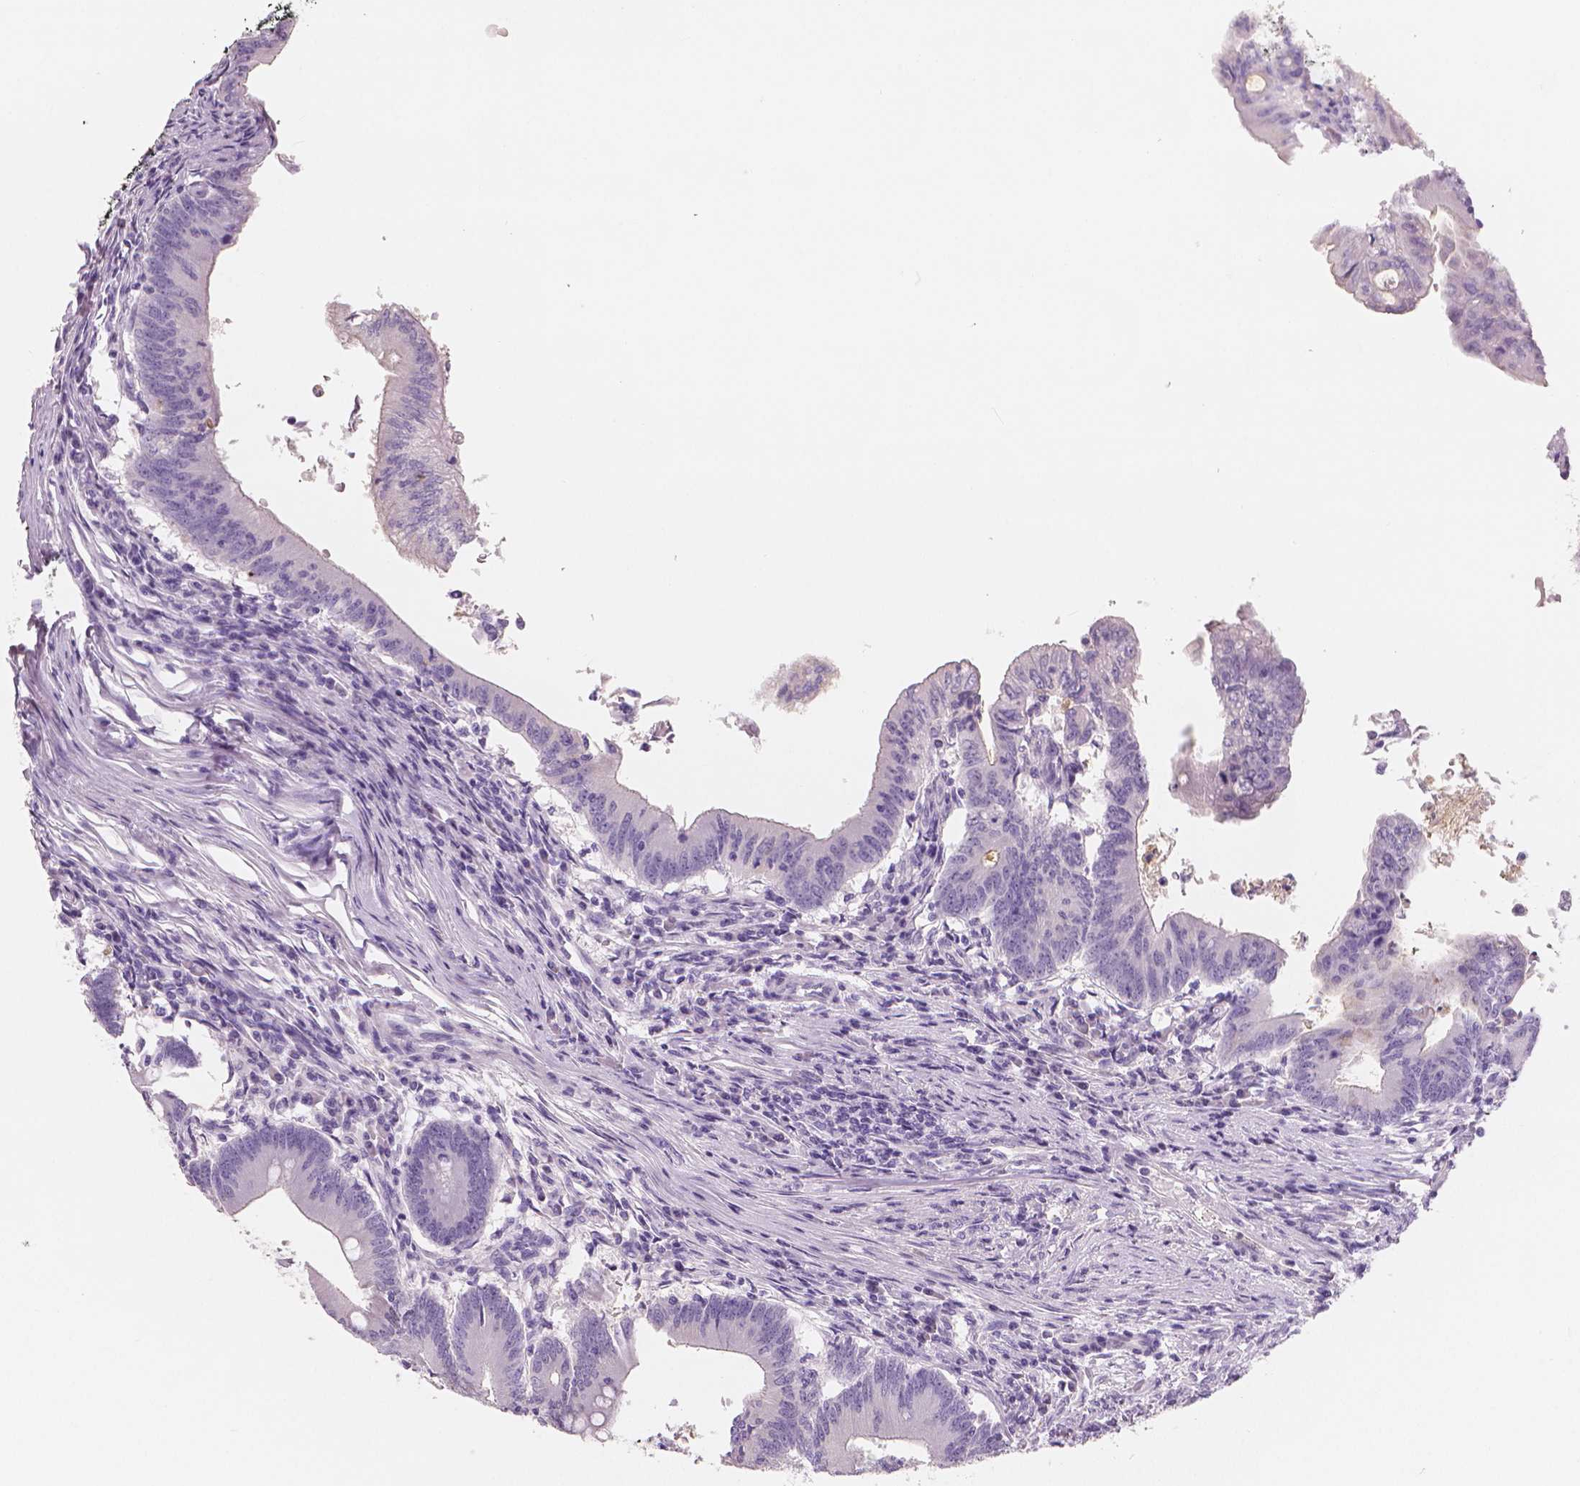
{"staining": {"intensity": "negative", "quantity": "none", "location": "none"}, "tissue": "colorectal cancer", "cell_type": "Tumor cells", "image_type": "cancer", "snomed": [{"axis": "morphology", "description": "Adenocarcinoma, NOS"}, {"axis": "topography", "description": "Colon"}], "caption": "Colorectal cancer was stained to show a protein in brown. There is no significant expression in tumor cells. The staining is performed using DAB brown chromogen with nuclei counter-stained in using hematoxylin.", "gene": "APOA4", "patient": {"sex": "female", "age": 70}}